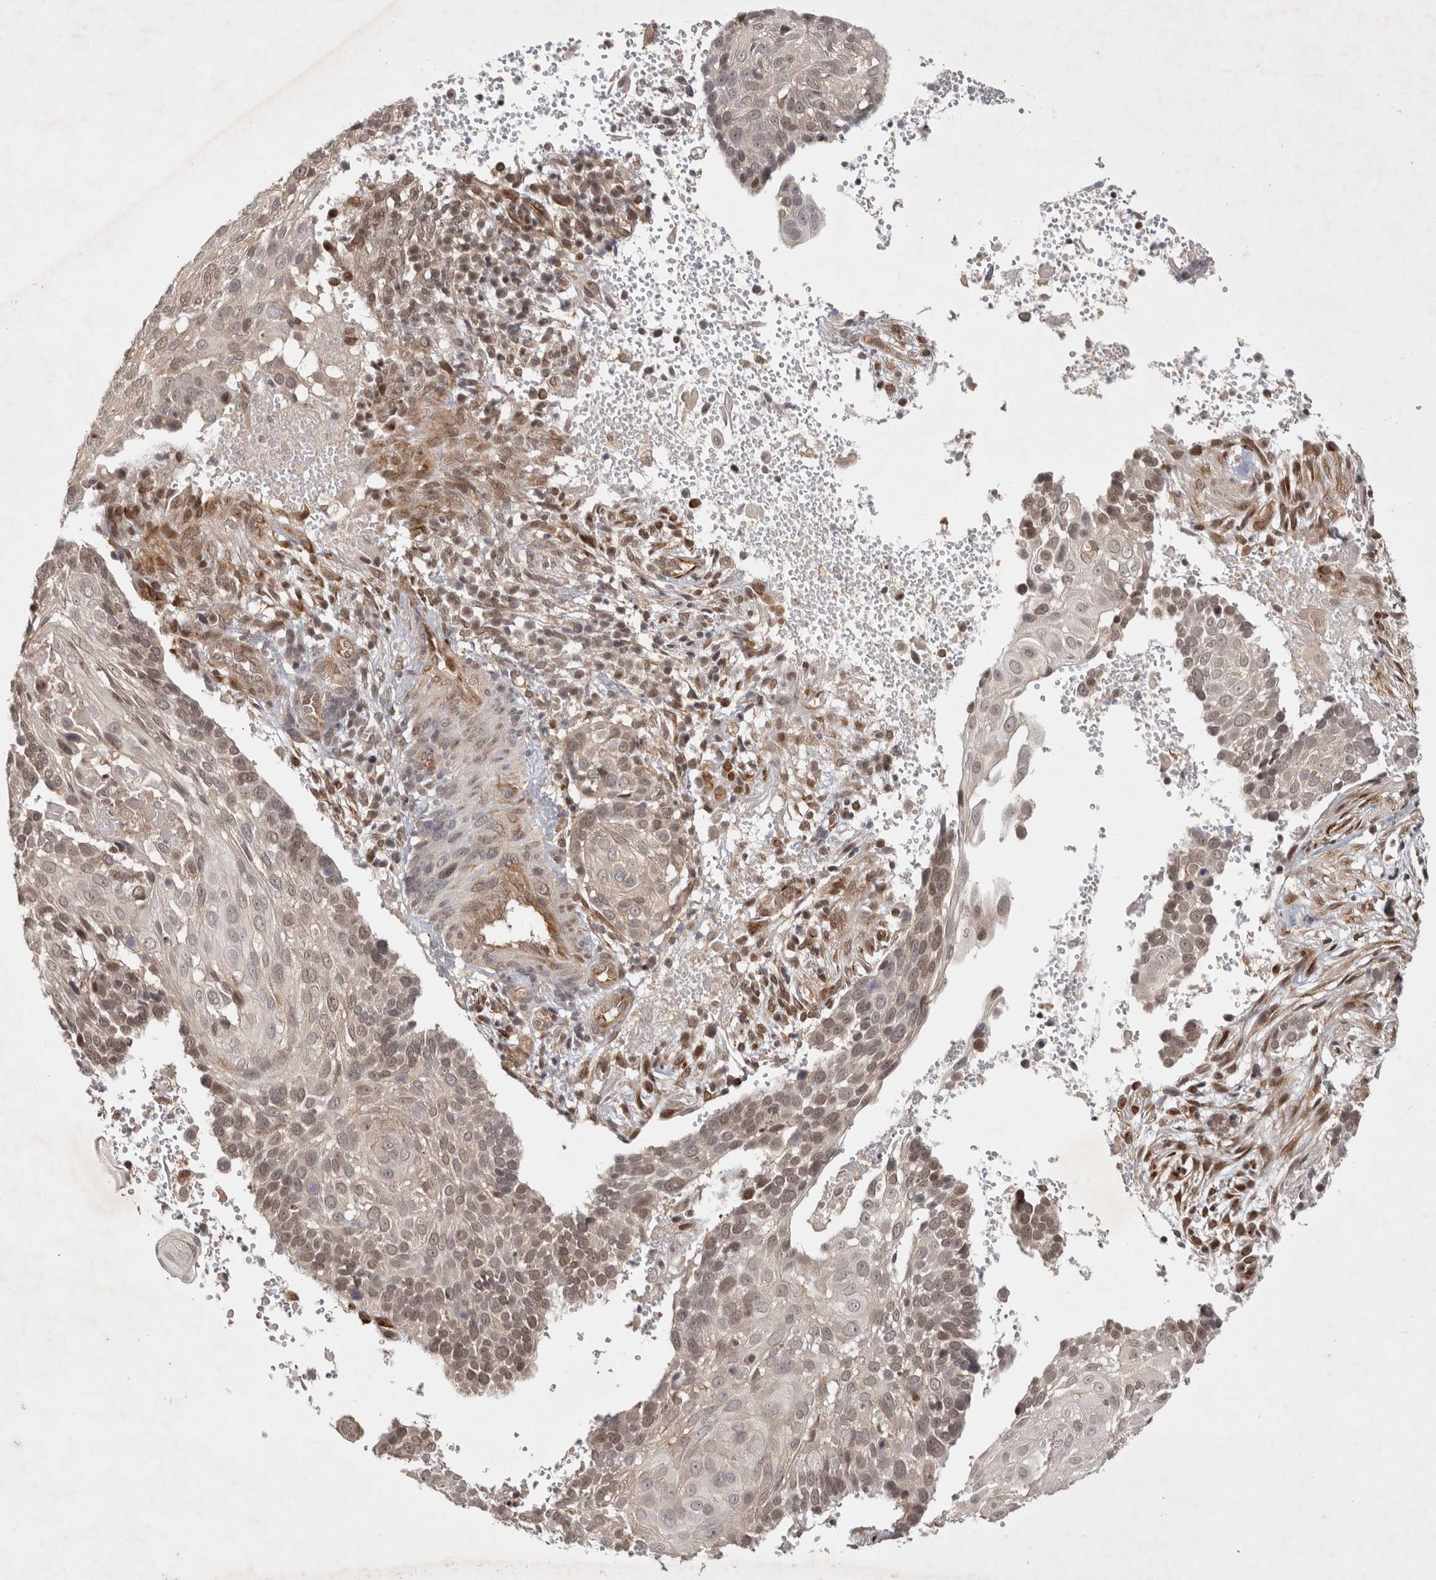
{"staining": {"intensity": "weak", "quantity": "25%-75%", "location": "nuclear"}, "tissue": "cervical cancer", "cell_type": "Tumor cells", "image_type": "cancer", "snomed": [{"axis": "morphology", "description": "Squamous cell carcinoma, NOS"}, {"axis": "topography", "description": "Cervix"}], "caption": "IHC photomicrograph of human cervical cancer (squamous cell carcinoma) stained for a protein (brown), which reveals low levels of weak nuclear staining in approximately 25%-75% of tumor cells.", "gene": "ZNF318", "patient": {"sex": "female", "age": 74}}